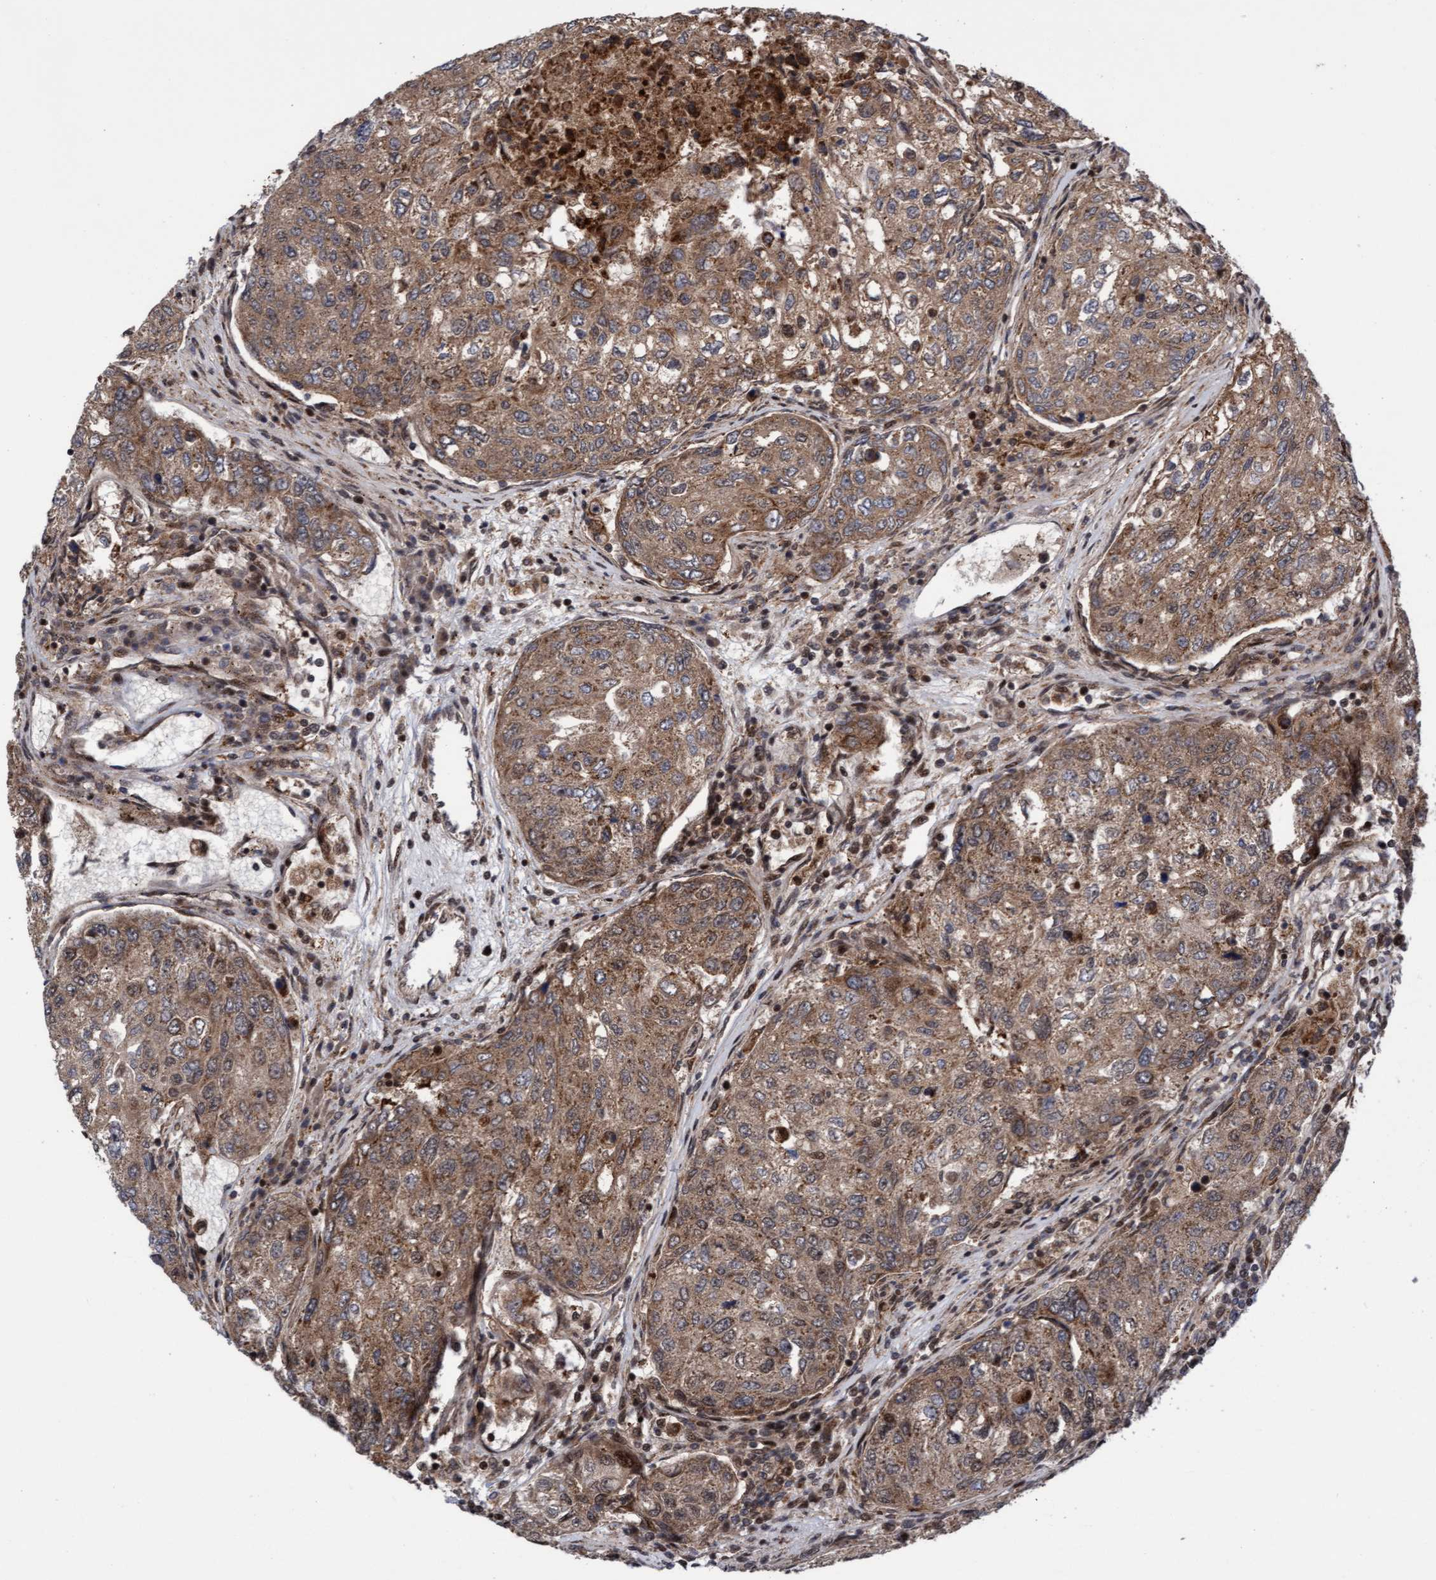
{"staining": {"intensity": "moderate", "quantity": ">75%", "location": "cytoplasmic/membranous"}, "tissue": "urothelial cancer", "cell_type": "Tumor cells", "image_type": "cancer", "snomed": [{"axis": "morphology", "description": "Urothelial carcinoma, High grade"}, {"axis": "topography", "description": "Lymph node"}, {"axis": "topography", "description": "Urinary bladder"}], "caption": "Moderate cytoplasmic/membranous protein expression is seen in approximately >75% of tumor cells in urothelial cancer. (DAB (3,3'-diaminobenzidine) = brown stain, brightfield microscopy at high magnification).", "gene": "ITFG1", "patient": {"sex": "male", "age": 51}}